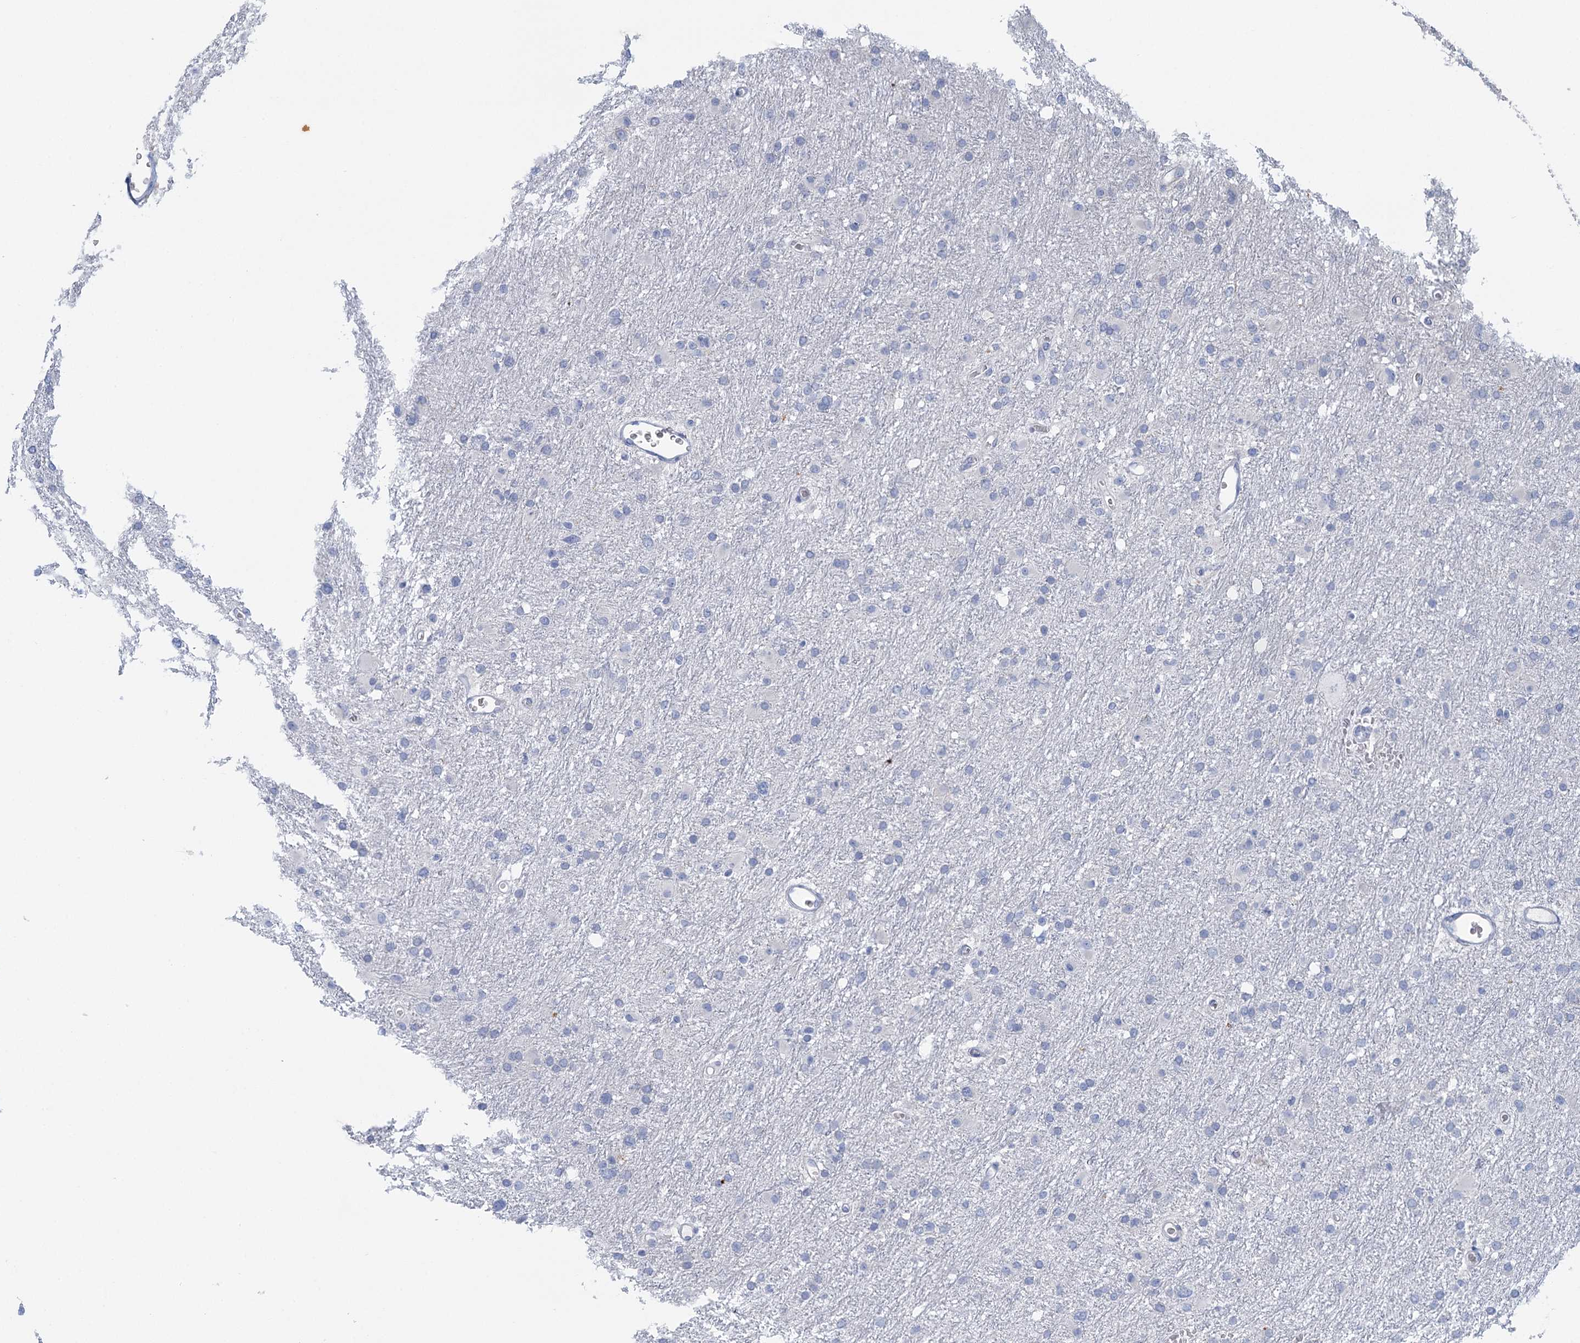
{"staining": {"intensity": "negative", "quantity": "none", "location": "none"}, "tissue": "glioma", "cell_type": "Tumor cells", "image_type": "cancer", "snomed": [{"axis": "morphology", "description": "Glioma, malignant, High grade"}, {"axis": "topography", "description": "Cerebral cortex"}], "caption": "Image shows no significant protein staining in tumor cells of glioma. The staining was performed using DAB (3,3'-diaminobenzidine) to visualize the protein expression in brown, while the nuclei were stained in blue with hematoxylin (Magnification: 20x).", "gene": "ANKRD16", "patient": {"sex": "female", "age": 36}}